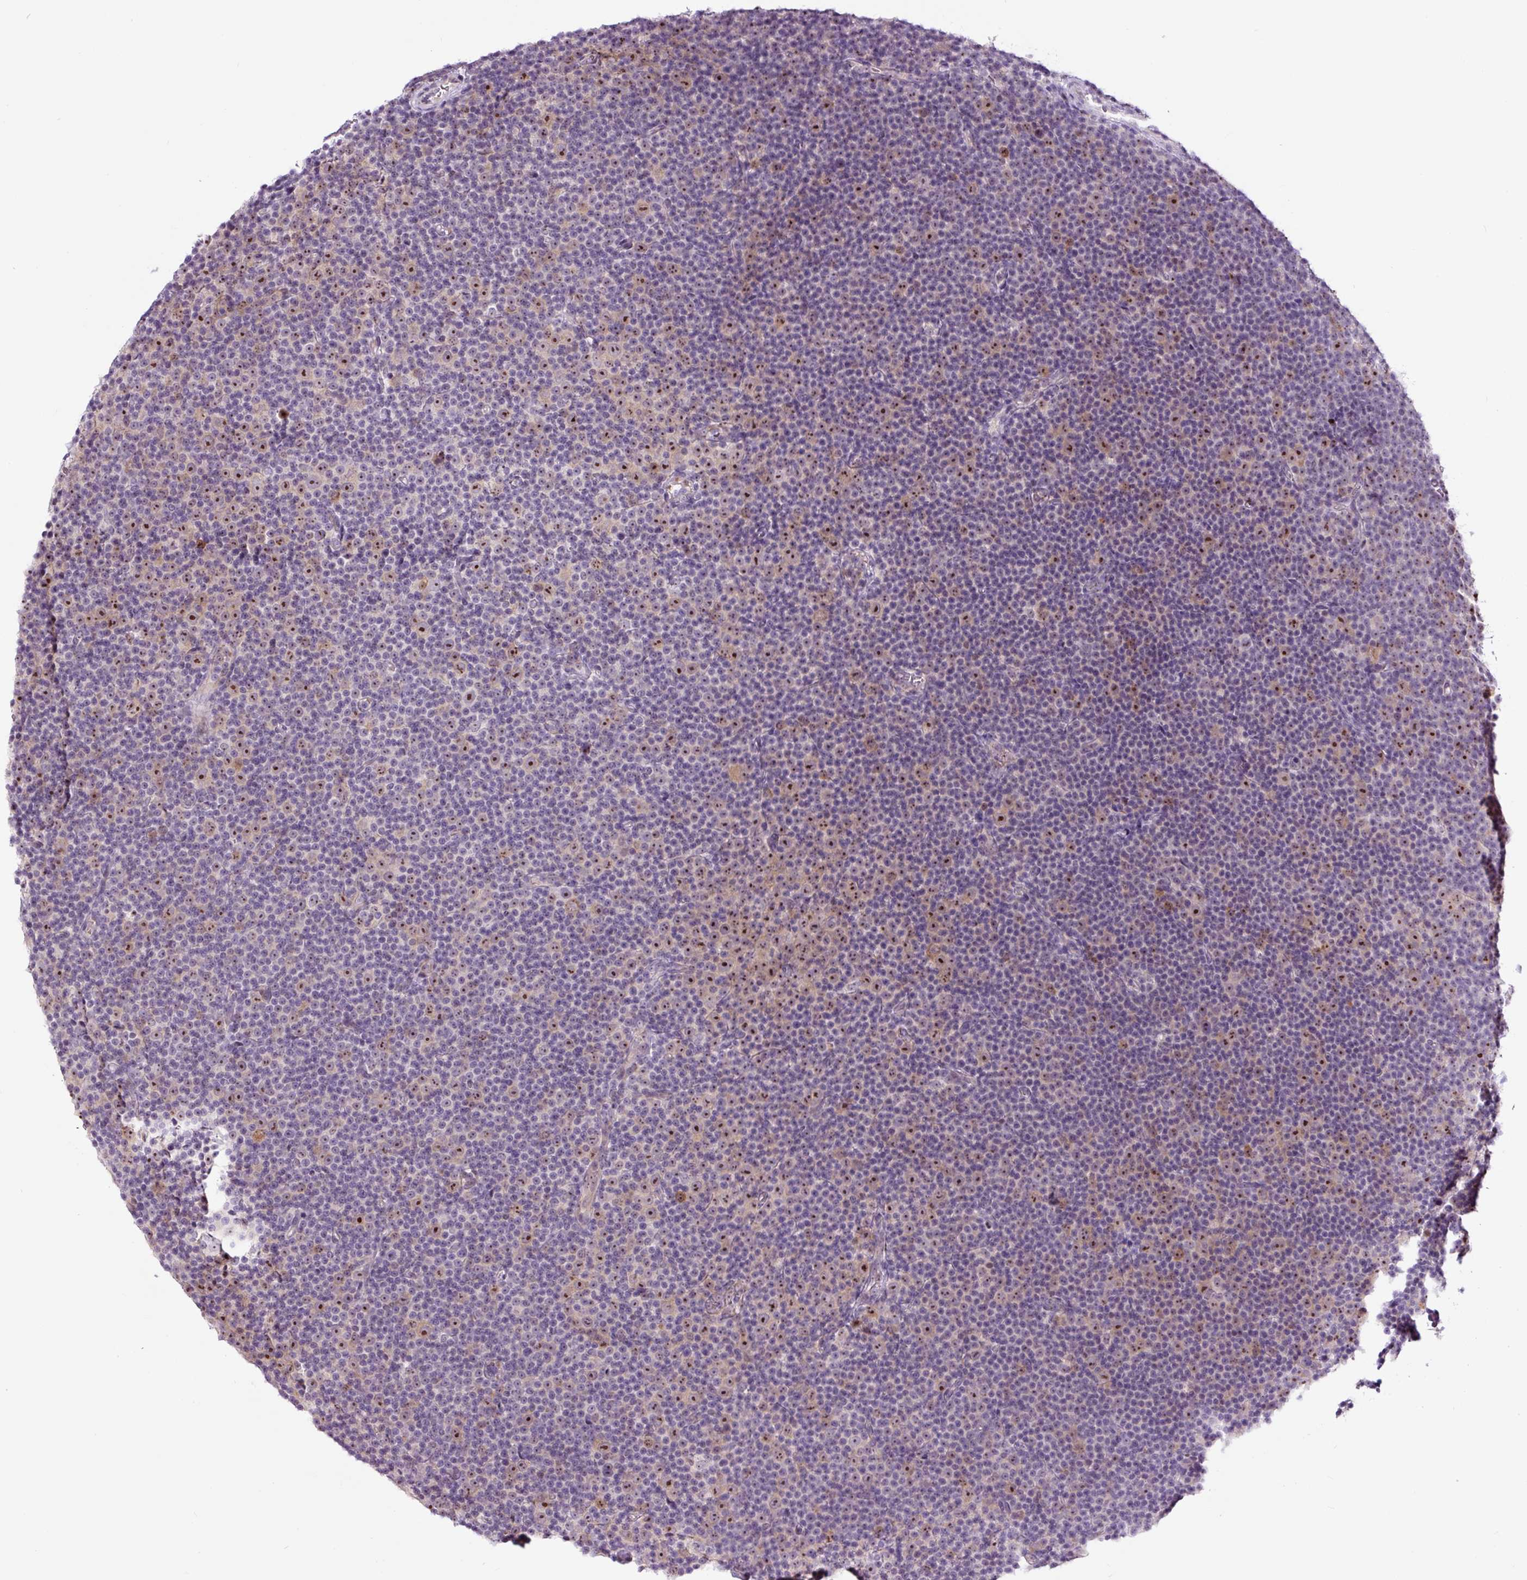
{"staining": {"intensity": "moderate", "quantity": "<25%", "location": "nuclear"}, "tissue": "lymphoma", "cell_type": "Tumor cells", "image_type": "cancer", "snomed": [{"axis": "morphology", "description": "Malignant lymphoma, non-Hodgkin's type, Low grade"}, {"axis": "topography", "description": "Lymph node"}], "caption": "Immunohistochemistry (IHC) of human low-grade malignant lymphoma, non-Hodgkin's type reveals low levels of moderate nuclear expression in about <25% of tumor cells.", "gene": "NOM1", "patient": {"sex": "female", "age": 67}}